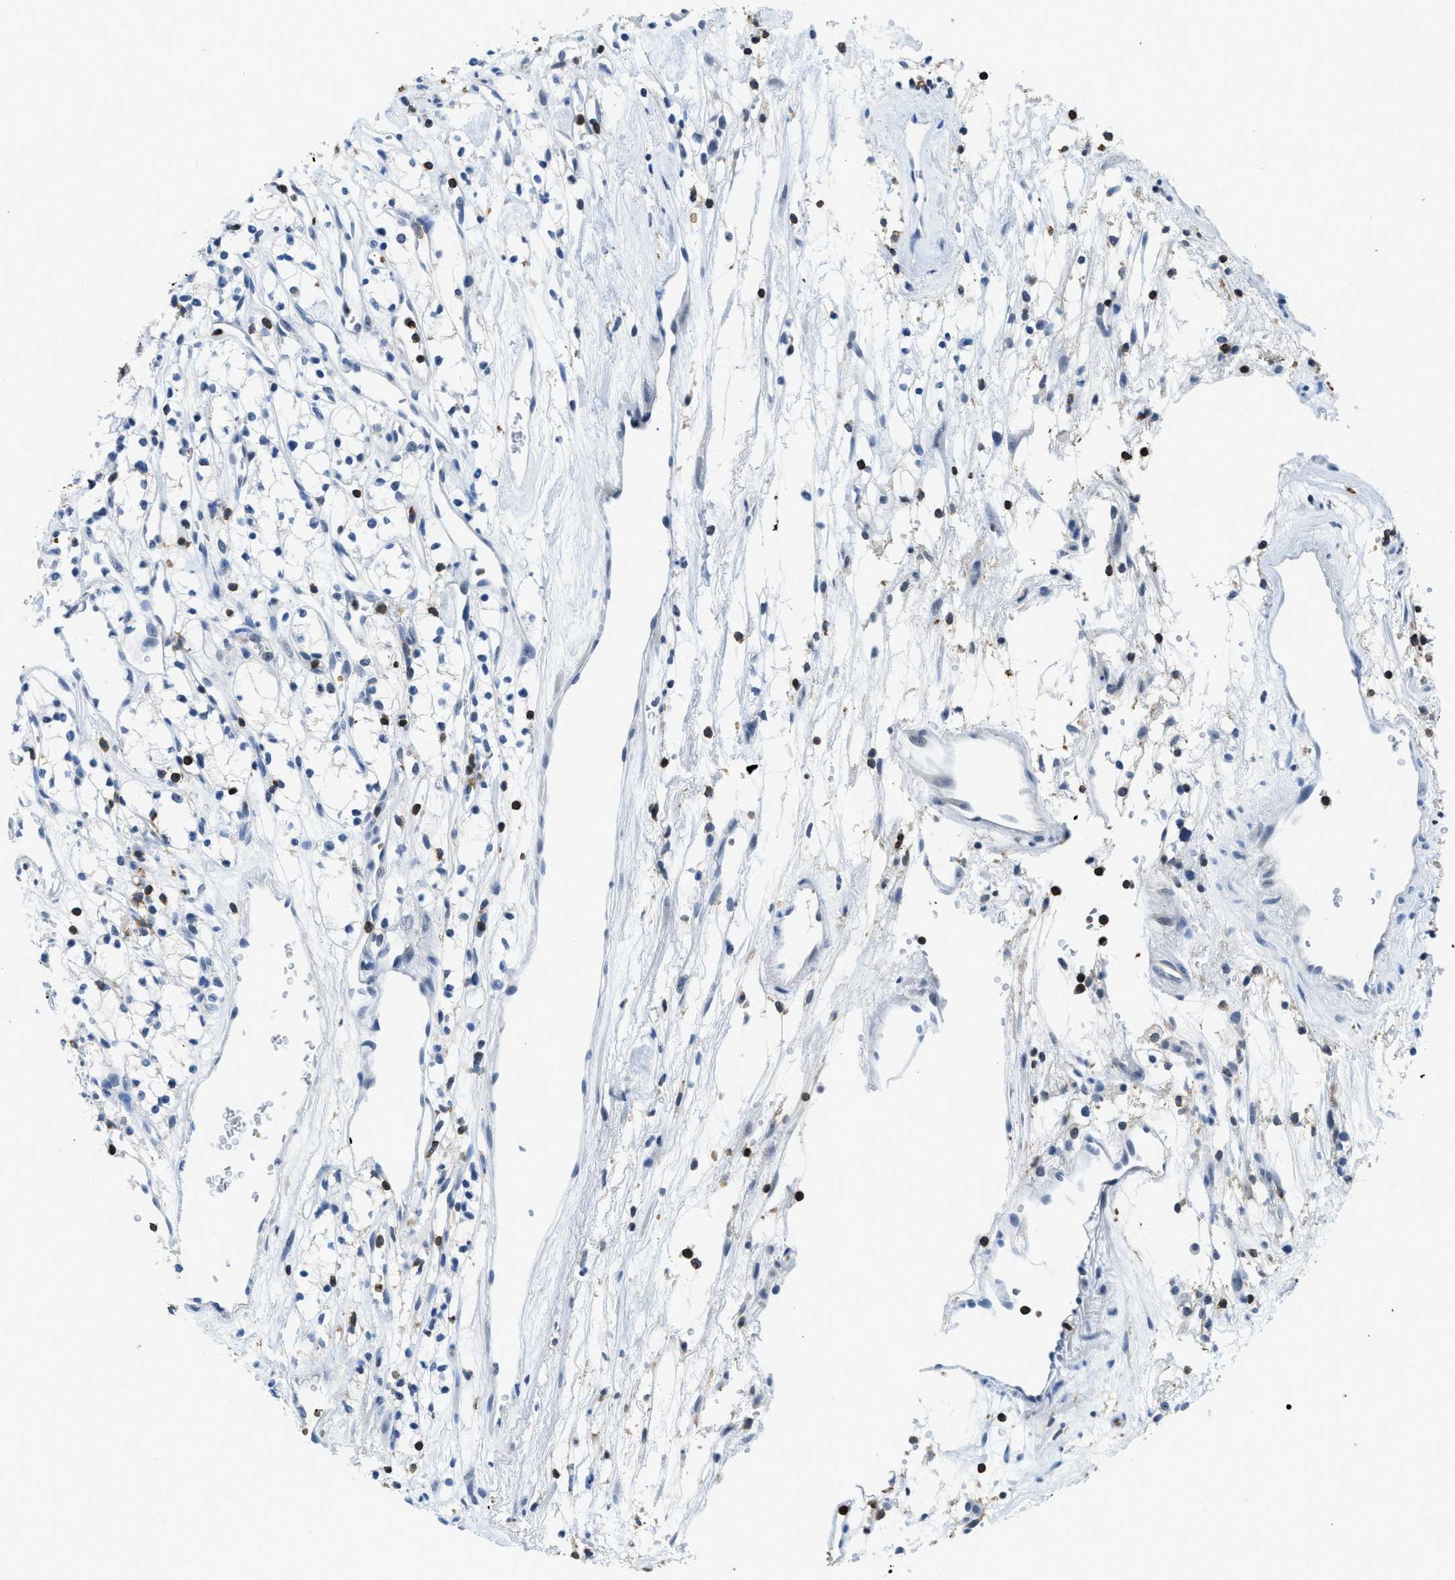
{"staining": {"intensity": "negative", "quantity": "none", "location": "none"}, "tissue": "renal cancer", "cell_type": "Tumor cells", "image_type": "cancer", "snomed": [{"axis": "morphology", "description": "Adenocarcinoma, NOS"}, {"axis": "topography", "description": "Kidney"}], "caption": "The immunohistochemistry photomicrograph has no significant positivity in tumor cells of renal cancer (adenocarcinoma) tissue. The staining is performed using DAB brown chromogen with nuclei counter-stained in using hematoxylin.", "gene": "FAM151A", "patient": {"sex": "male", "age": 59}}